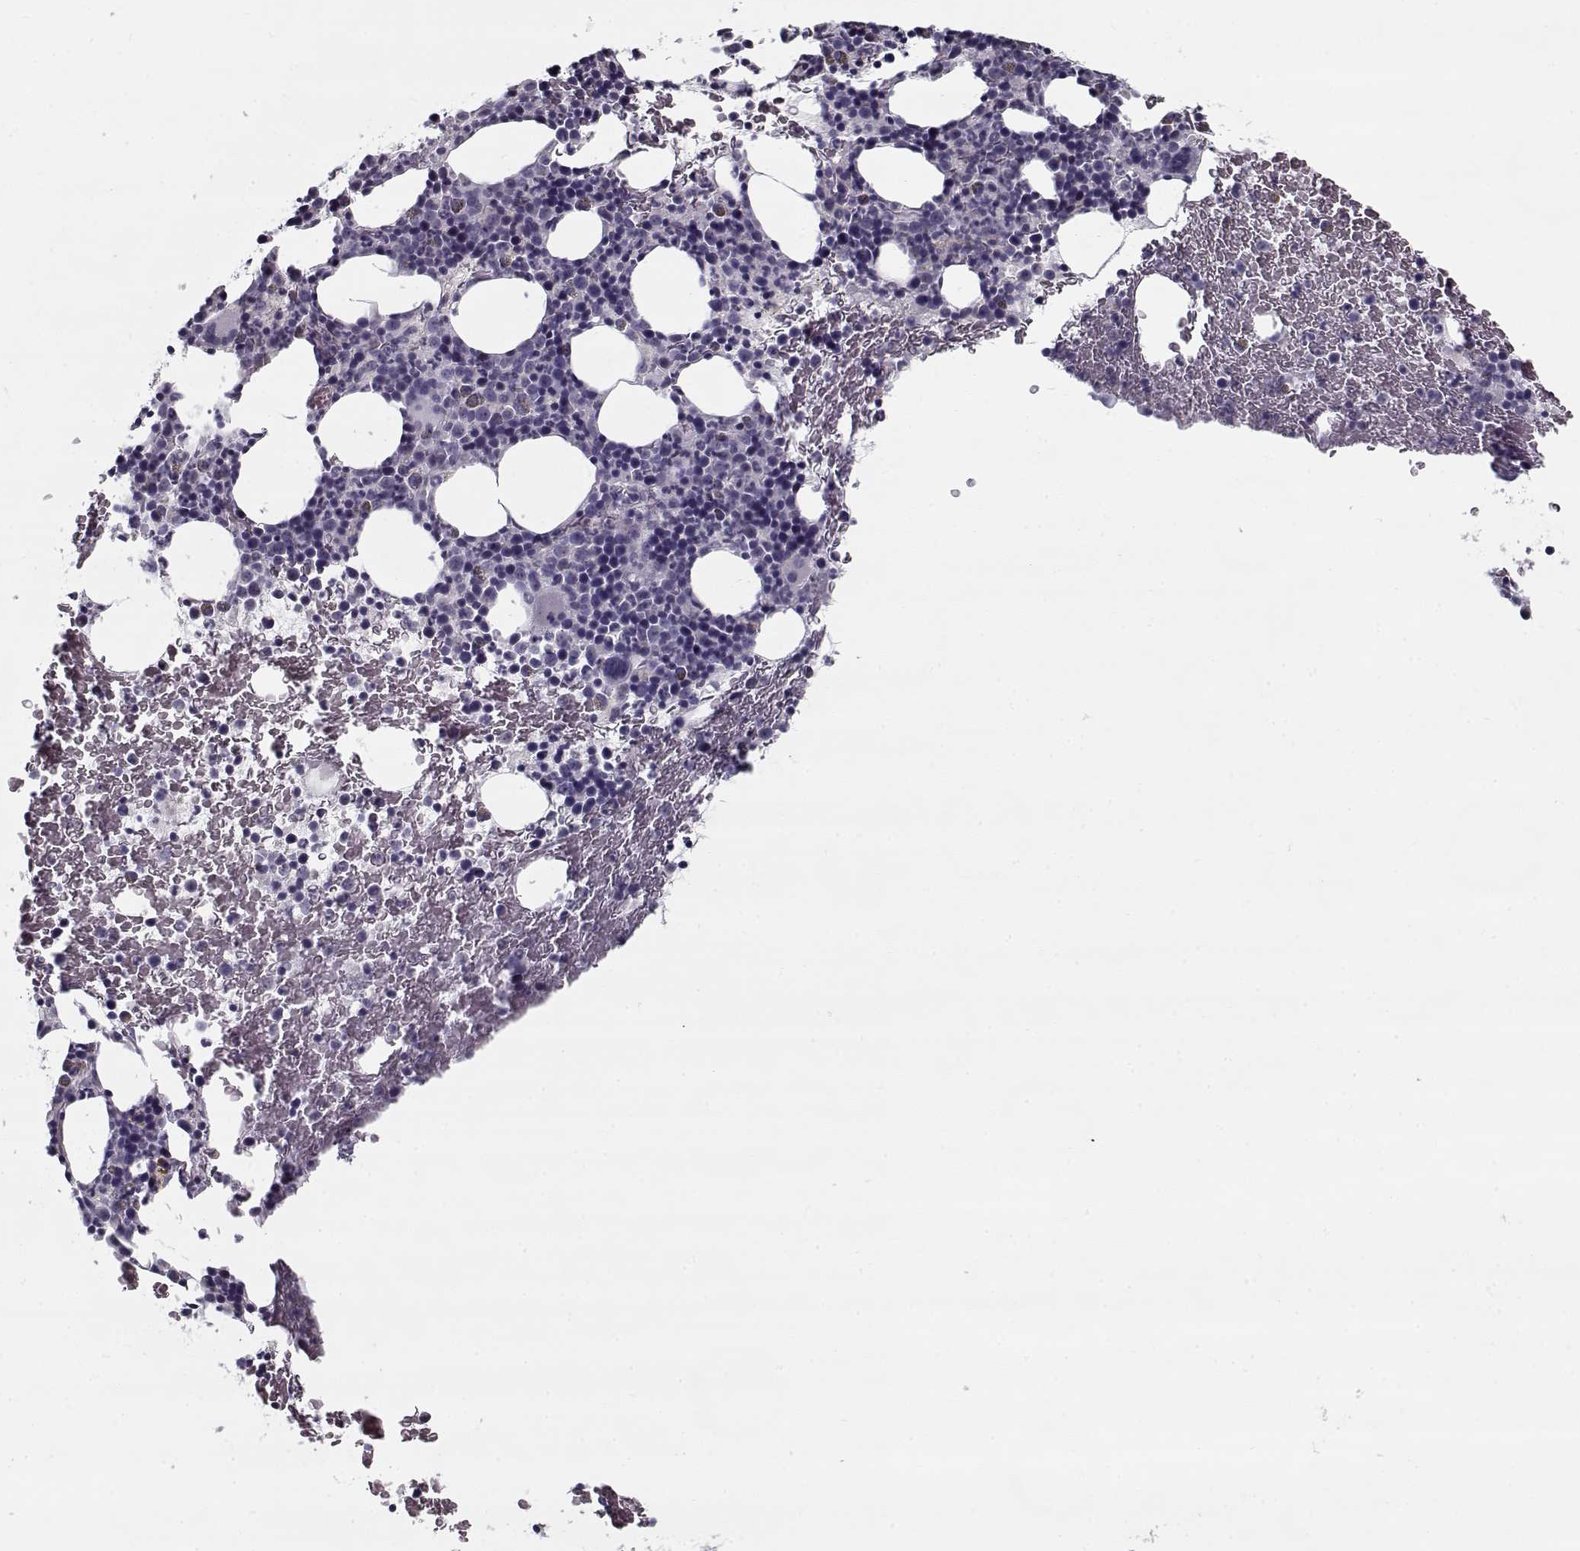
{"staining": {"intensity": "negative", "quantity": "none", "location": "none"}, "tissue": "bone marrow", "cell_type": "Hematopoietic cells", "image_type": "normal", "snomed": [{"axis": "morphology", "description": "Normal tissue, NOS"}, {"axis": "topography", "description": "Bone marrow"}], "caption": "This histopathology image is of benign bone marrow stained with immunohistochemistry to label a protein in brown with the nuclei are counter-stained blue. There is no positivity in hematopoietic cells.", "gene": "SPACA9", "patient": {"sex": "male", "age": 72}}